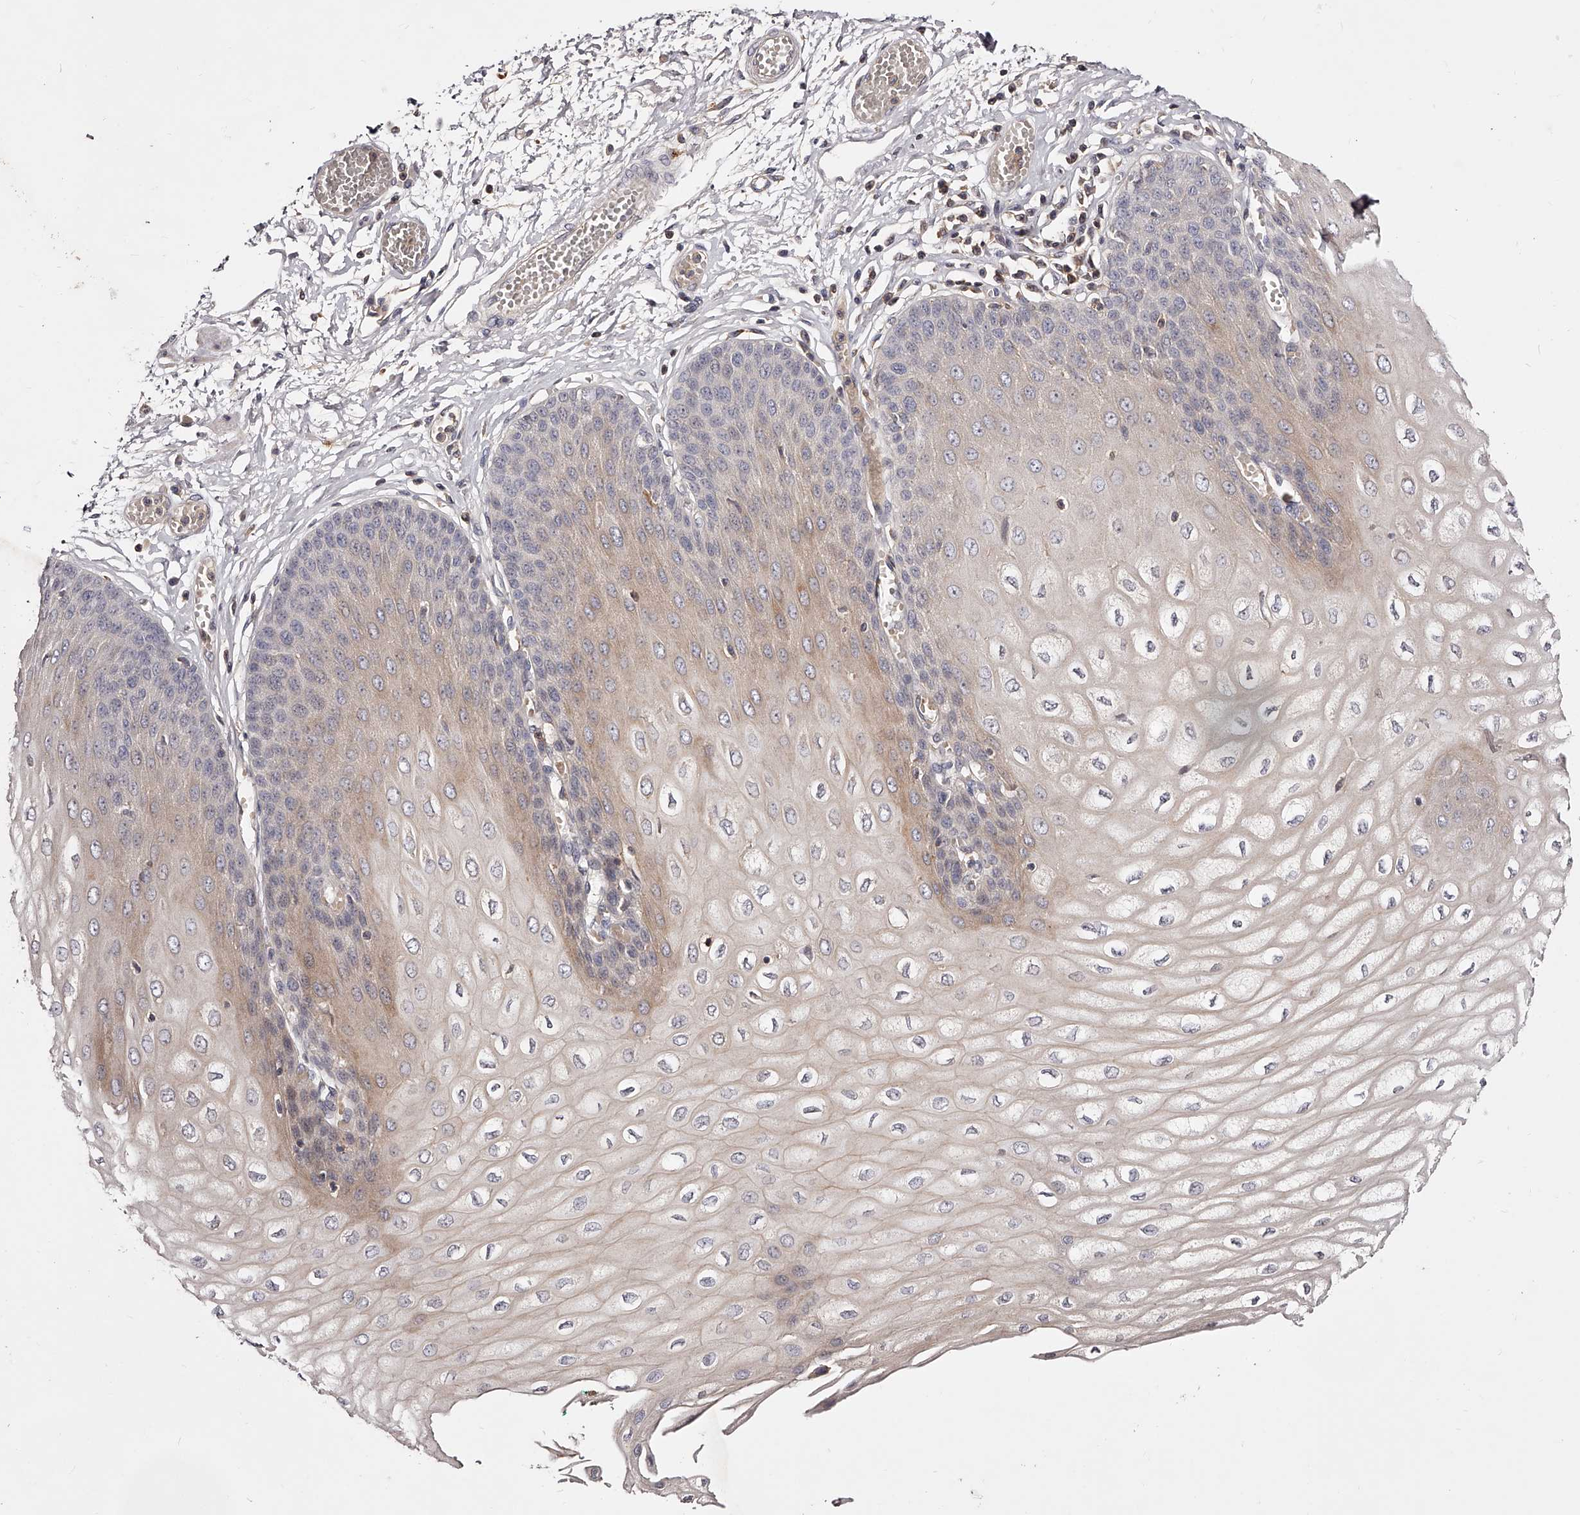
{"staining": {"intensity": "weak", "quantity": "25%-75%", "location": "cytoplasmic/membranous"}, "tissue": "esophagus", "cell_type": "Squamous epithelial cells", "image_type": "normal", "snomed": [{"axis": "morphology", "description": "Normal tissue, NOS"}, {"axis": "topography", "description": "Esophagus"}], "caption": "The histopathology image shows immunohistochemical staining of benign esophagus. There is weak cytoplasmic/membranous expression is present in approximately 25%-75% of squamous epithelial cells.", "gene": "PHACTR1", "patient": {"sex": "male", "age": 60}}